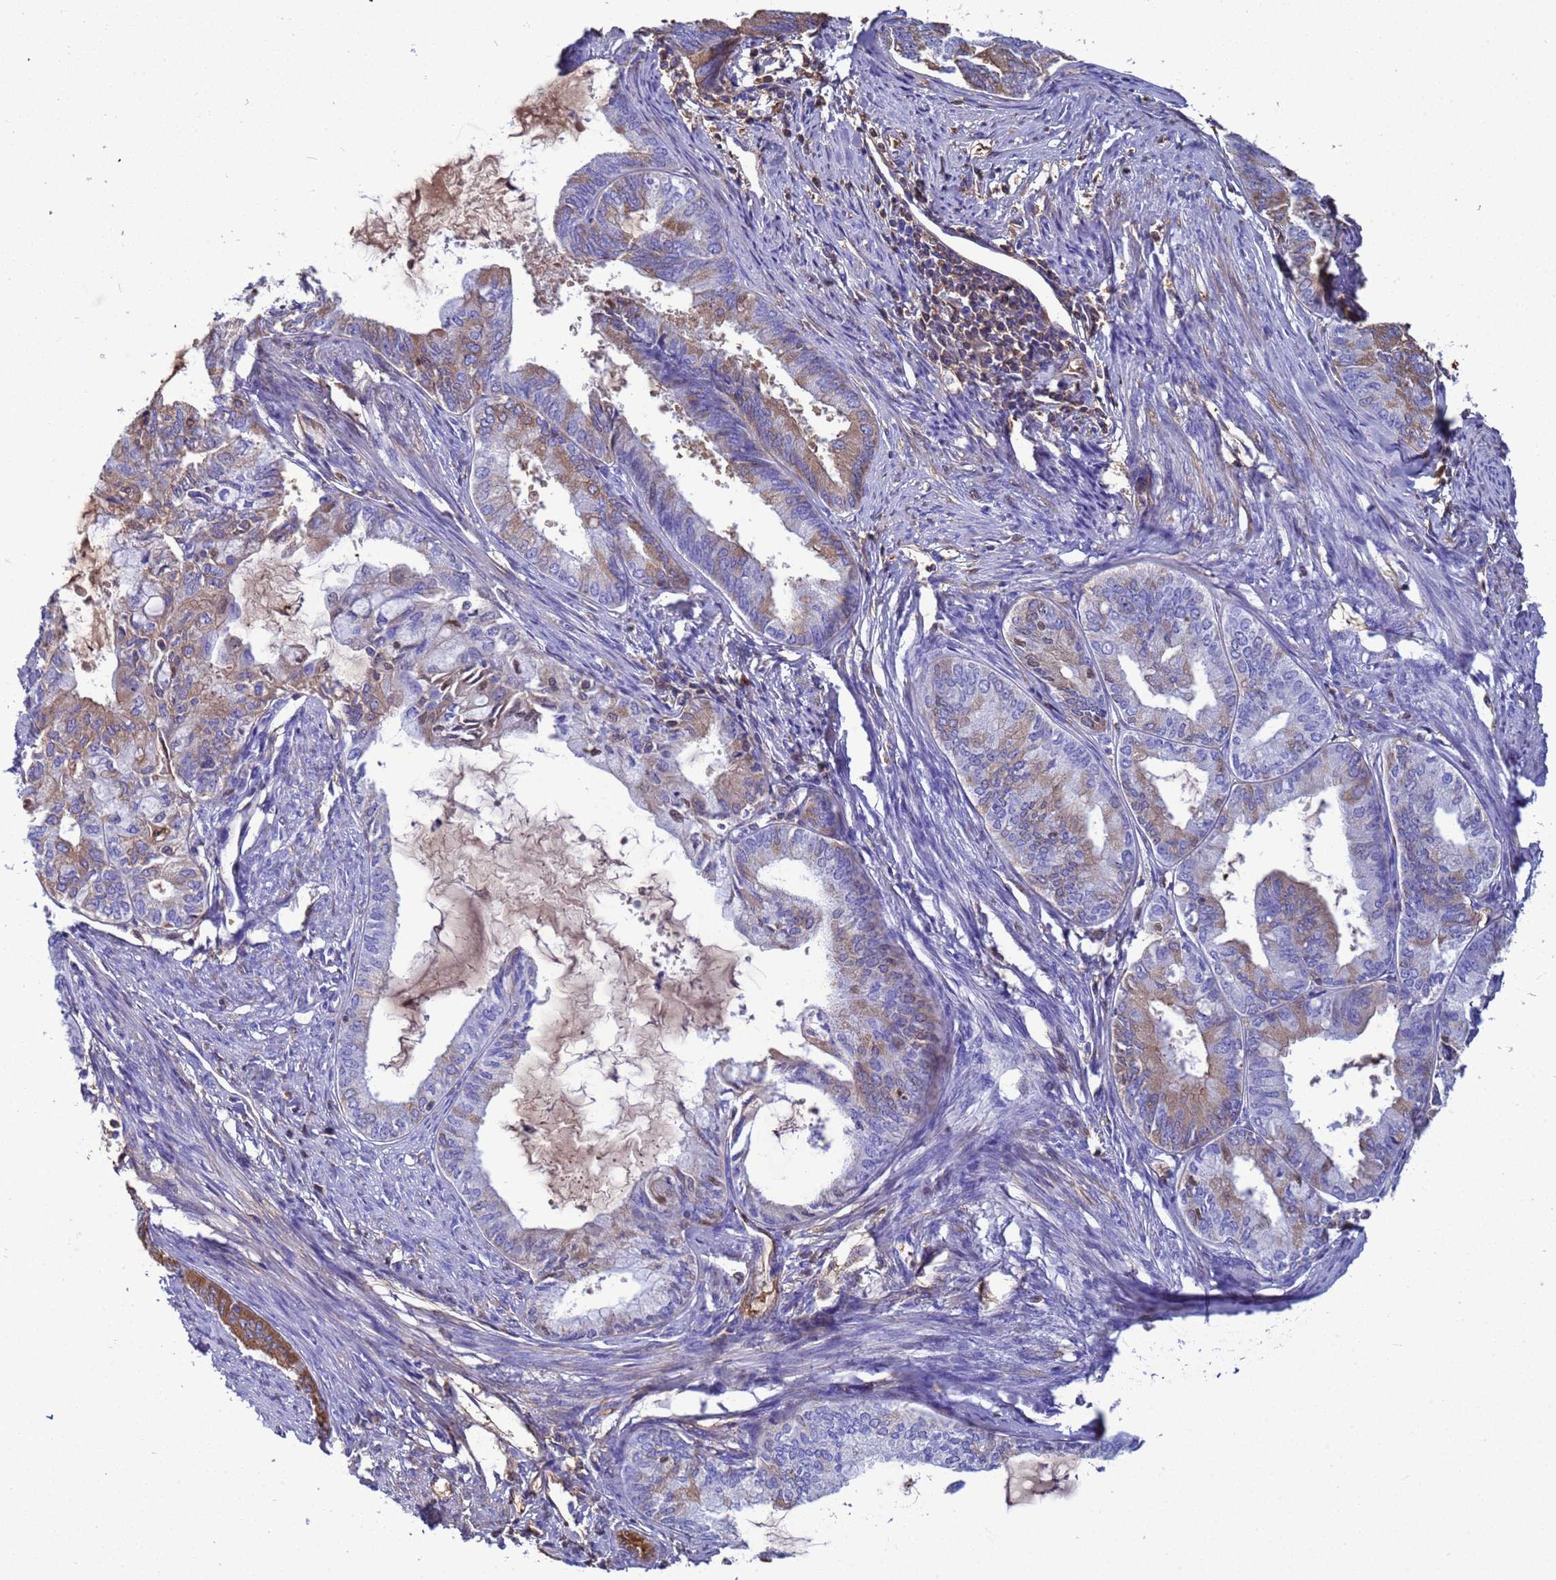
{"staining": {"intensity": "weak", "quantity": "25%-75%", "location": "cytoplasmic/membranous"}, "tissue": "endometrial cancer", "cell_type": "Tumor cells", "image_type": "cancer", "snomed": [{"axis": "morphology", "description": "Adenocarcinoma, NOS"}, {"axis": "topography", "description": "Endometrium"}], "caption": "Weak cytoplasmic/membranous positivity is identified in approximately 25%-75% of tumor cells in endometrial cancer.", "gene": "H1-7", "patient": {"sex": "female", "age": 86}}